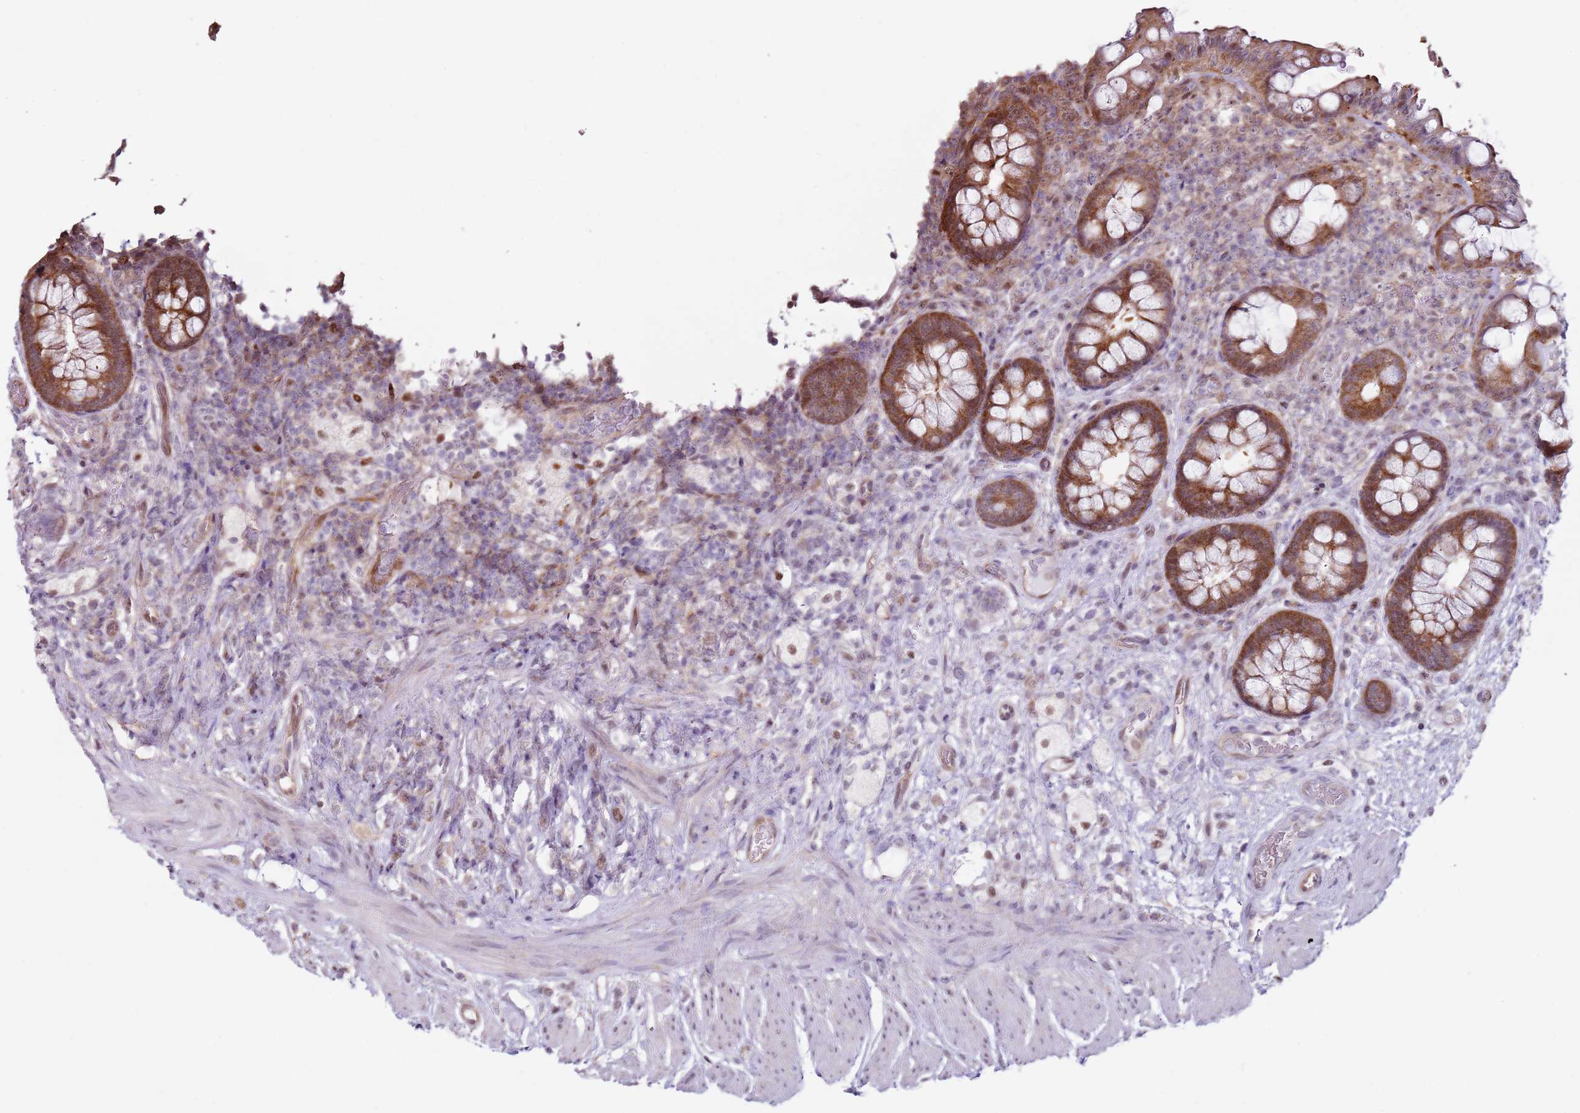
{"staining": {"intensity": "strong", "quantity": "25%-75%", "location": "cytoplasmic/membranous,nuclear"}, "tissue": "rectum", "cell_type": "Glandular cells", "image_type": "normal", "snomed": [{"axis": "morphology", "description": "Normal tissue, NOS"}, {"axis": "topography", "description": "Rectum"}, {"axis": "topography", "description": "Peripheral nerve tissue"}], "caption": "Brown immunohistochemical staining in benign rectum demonstrates strong cytoplasmic/membranous,nuclear positivity in about 25%-75% of glandular cells.", "gene": "PSMD4", "patient": {"sex": "female", "age": 69}}